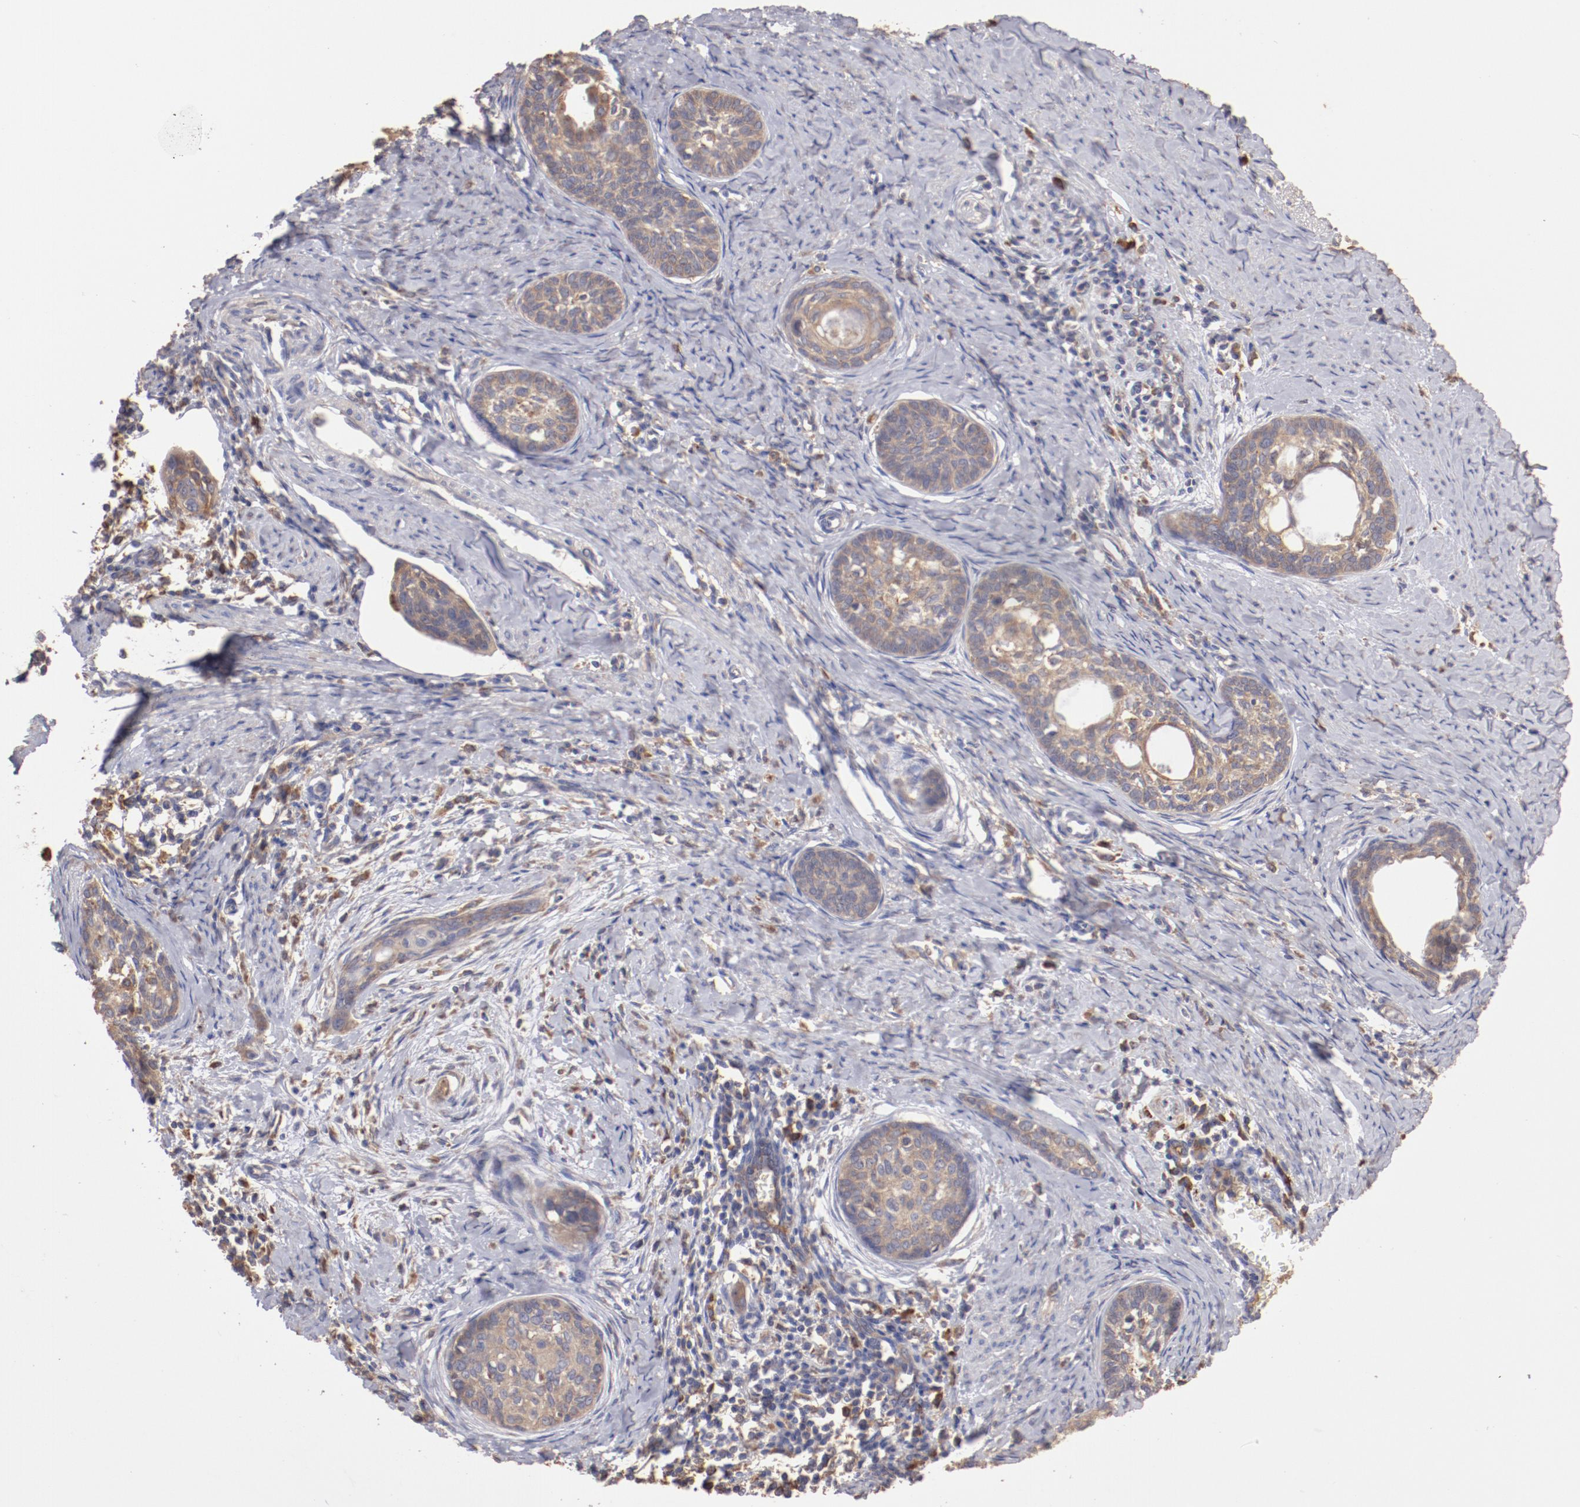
{"staining": {"intensity": "weak", "quantity": ">75%", "location": "cytoplasmic/membranous"}, "tissue": "cervical cancer", "cell_type": "Tumor cells", "image_type": "cancer", "snomed": [{"axis": "morphology", "description": "Squamous cell carcinoma, NOS"}, {"axis": "topography", "description": "Cervix"}], "caption": "Weak cytoplasmic/membranous positivity is seen in about >75% of tumor cells in cervical squamous cell carcinoma. Immunohistochemistry (ihc) stains the protein of interest in brown and the nuclei are stained blue.", "gene": "NFKBIE", "patient": {"sex": "female", "age": 33}}